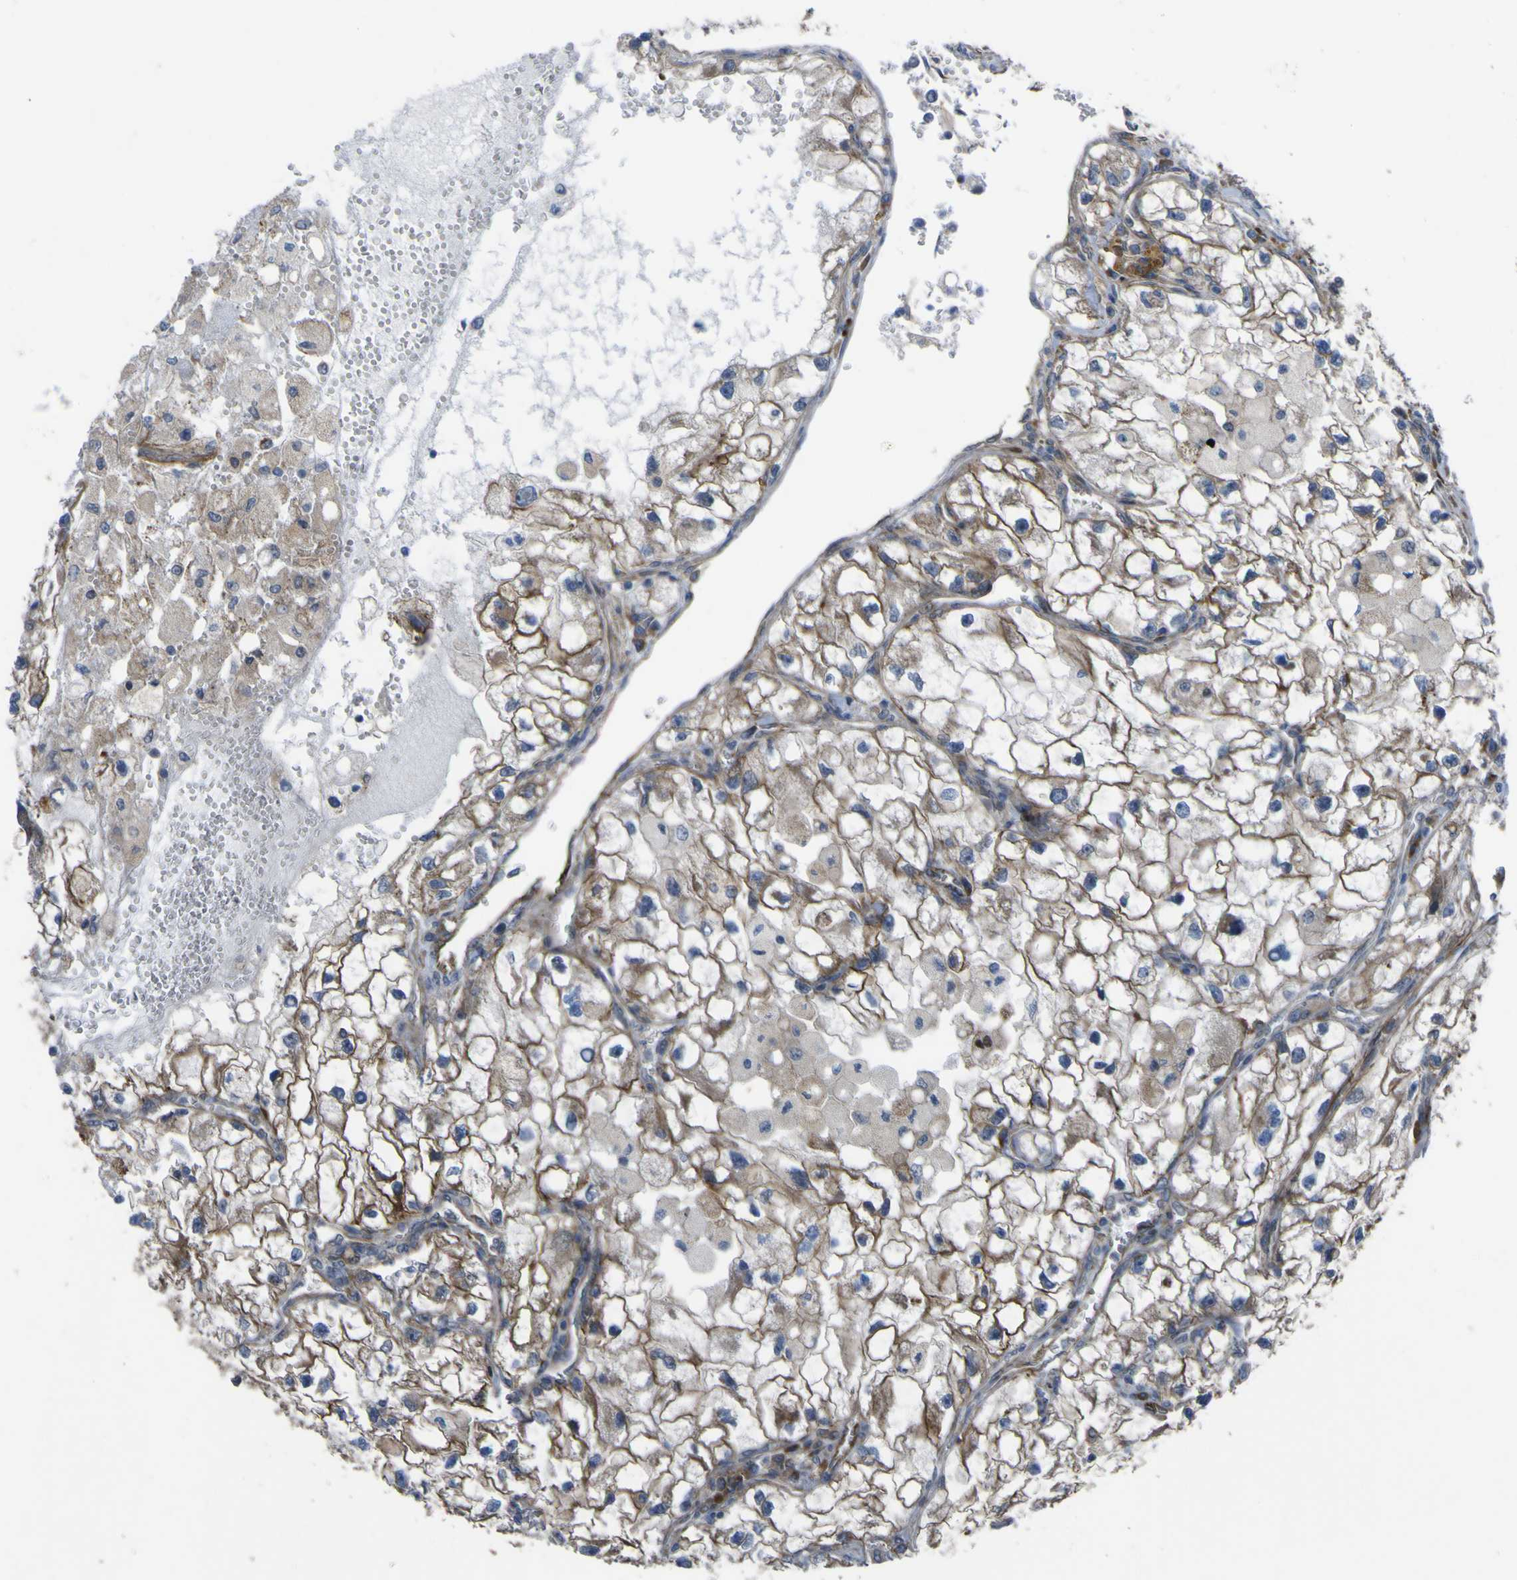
{"staining": {"intensity": "moderate", "quantity": ">75%", "location": "cytoplasmic/membranous"}, "tissue": "renal cancer", "cell_type": "Tumor cells", "image_type": "cancer", "snomed": [{"axis": "morphology", "description": "Adenocarcinoma, NOS"}, {"axis": "topography", "description": "Kidney"}], "caption": "This is an image of IHC staining of renal cancer, which shows moderate positivity in the cytoplasmic/membranous of tumor cells.", "gene": "FBXO30", "patient": {"sex": "female", "age": 70}}